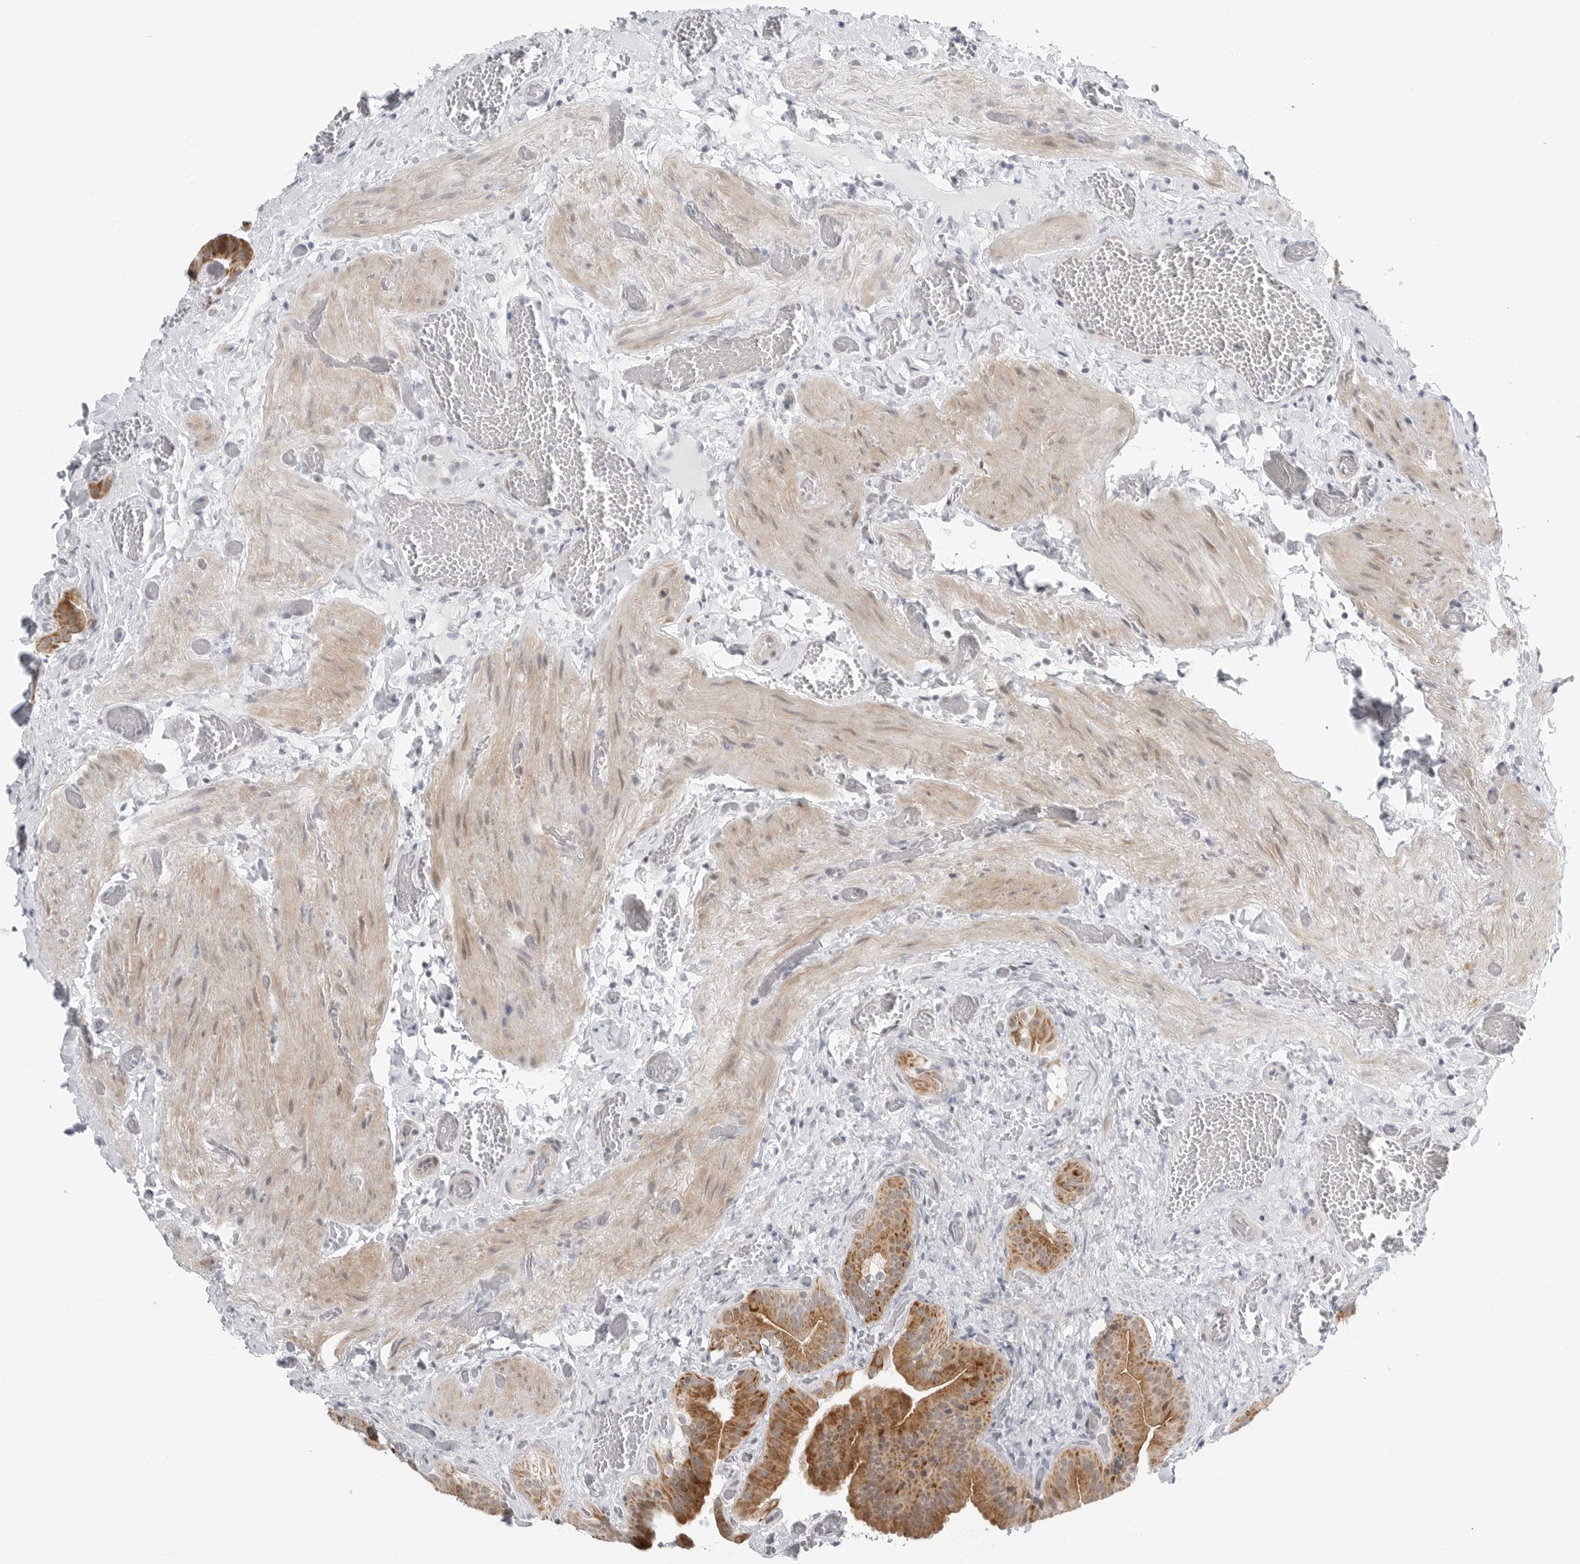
{"staining": {"intensity": "moderate", "quantity": ">75%", "location": "cytoplasmic/membranous"}, "tissue": "gallbladder", "cell_type": "Glandular cells", "image_type": "normal", "snomed": [{"axis": "morphology", "description": "Normal tissue, NOS"}, {"axis": "topography", "description": "Gallbladder"}], "caption": "Protein expression by immunohistochemistry (IHC) shows moderate cytoplasmic/membranous positivity in approximately >75% of glandular cells in benign gallbladder.", "gene": "FAM135B", "patient": {"sex": "female", "age": 64}}